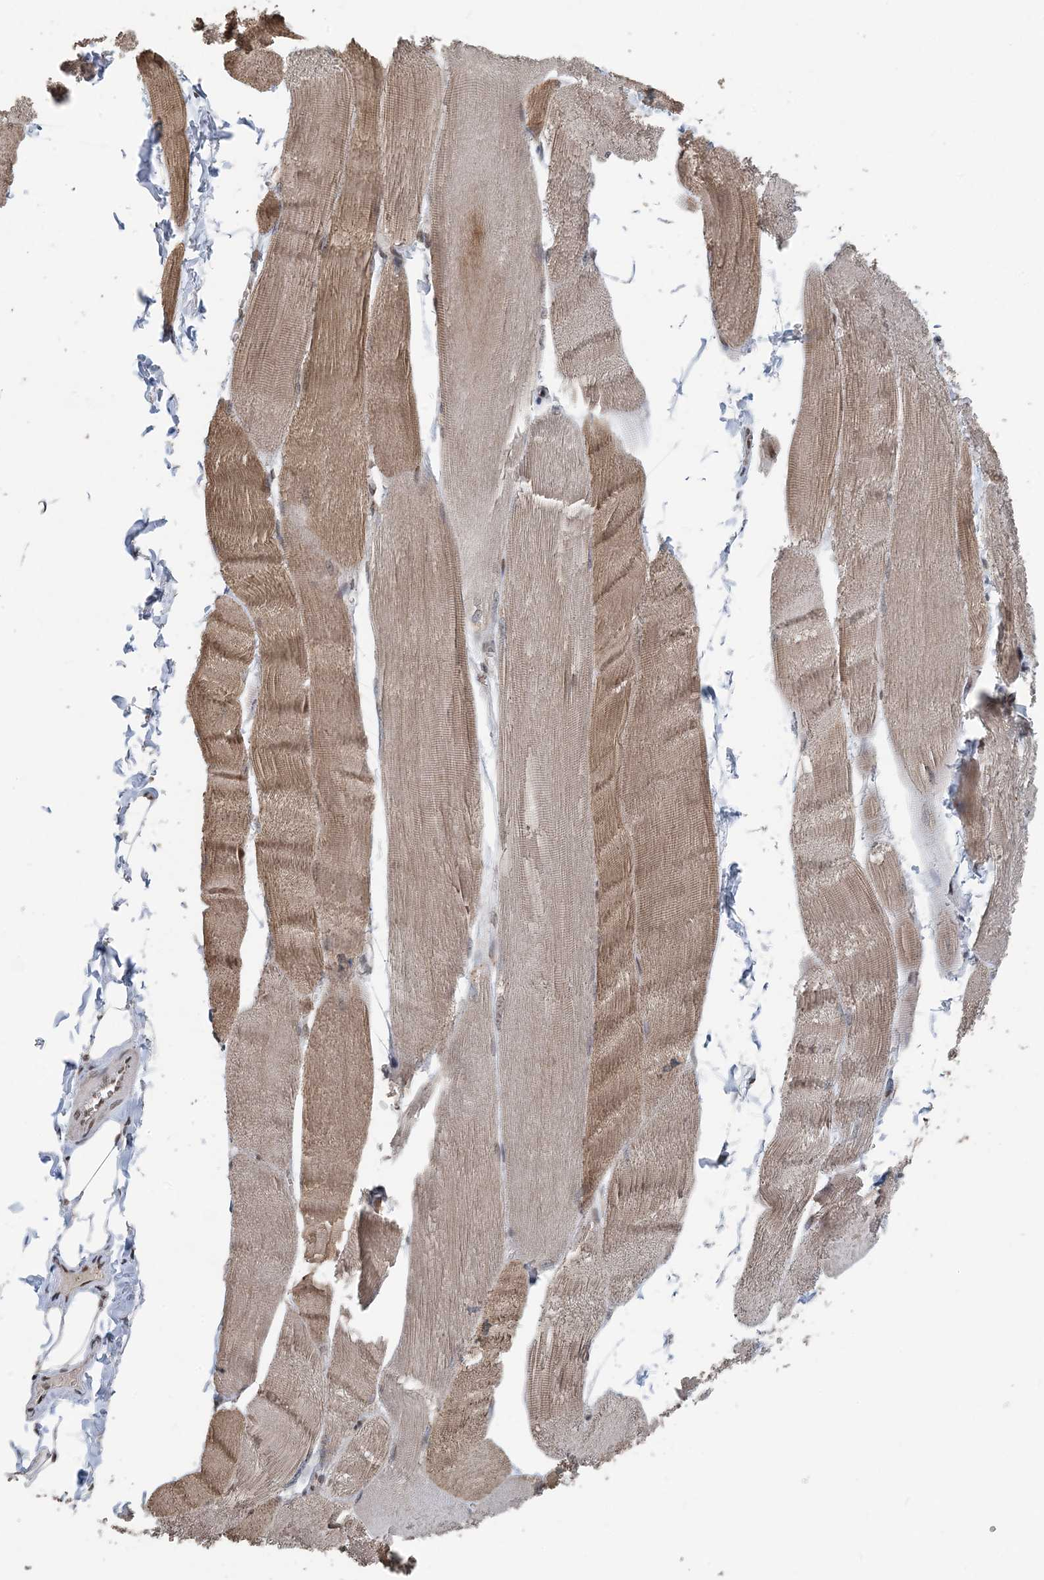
{"staining": {"intensity": "moderate", "quantity": "25%-75%", "location": "cytoplasmic/membranous"}, "tissue": "skeletal muscle", "cell_type": "Myocytes", "image_type": "normal", "snomed": [{"axis": "morphology", "description": "Normal tissue, NOS"}, {"axis": "morphology", "description": "Basal cell carcinoma"}, {"axis": "topography", "description": "Skeletal muscle"}], "caption": "A high-resolution image shows IHC staining of unremarkable skeletal muscle, which displays moderate cytoplasmic/membranous positivity in approximately 25%-75% of myocytes. Using DAB (3,3'-diaminobenzidine) (brown) and hematoxylin (blue) stains, captured at high magnification using brightfield microscopy.", "gene": "MBD2", "patient": {"sex": "female", "age": 64}}